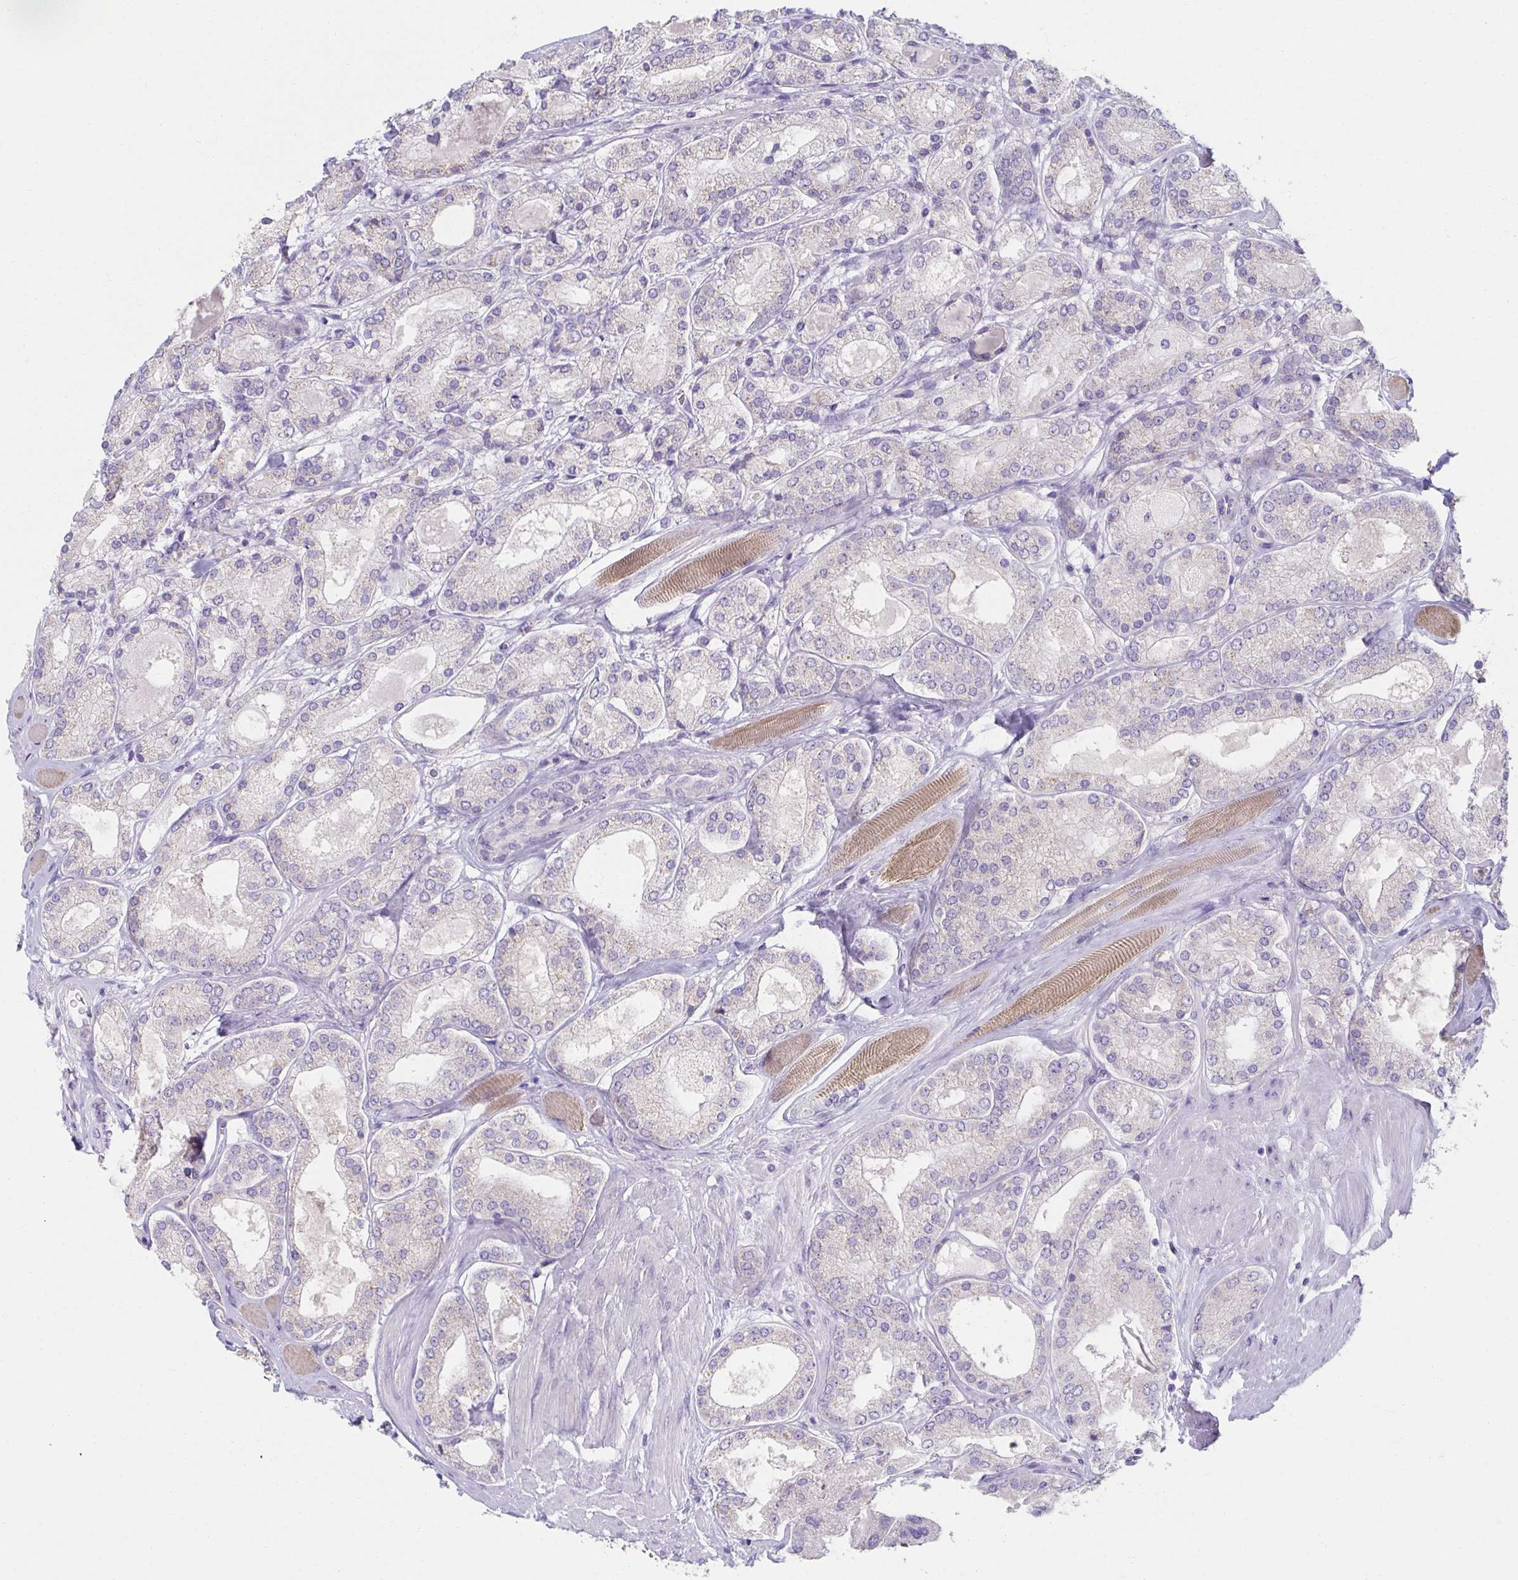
{"staining": {"intensity": "negative", "quantity": "none", "location": "none"}, "tissue": "prostate cancer", "cell_type": "Tumor cells", "image_type": "cancer", "snomed": [{"axis": "morphology", "description": "Adenocarcinoma, High grade"}, {"axis": "topography", "description": "Prostate"}], "caption": "Immunohistochemistry (IHC) histopathology image of neoplastic tissue: human prostate cancer stained with DAB (3,3'-diaminobenzidine) exhibits no significant protein expression in tumor cells.", "gene": "CXCR1", "patient": {"sex": "male", "age": 67}}